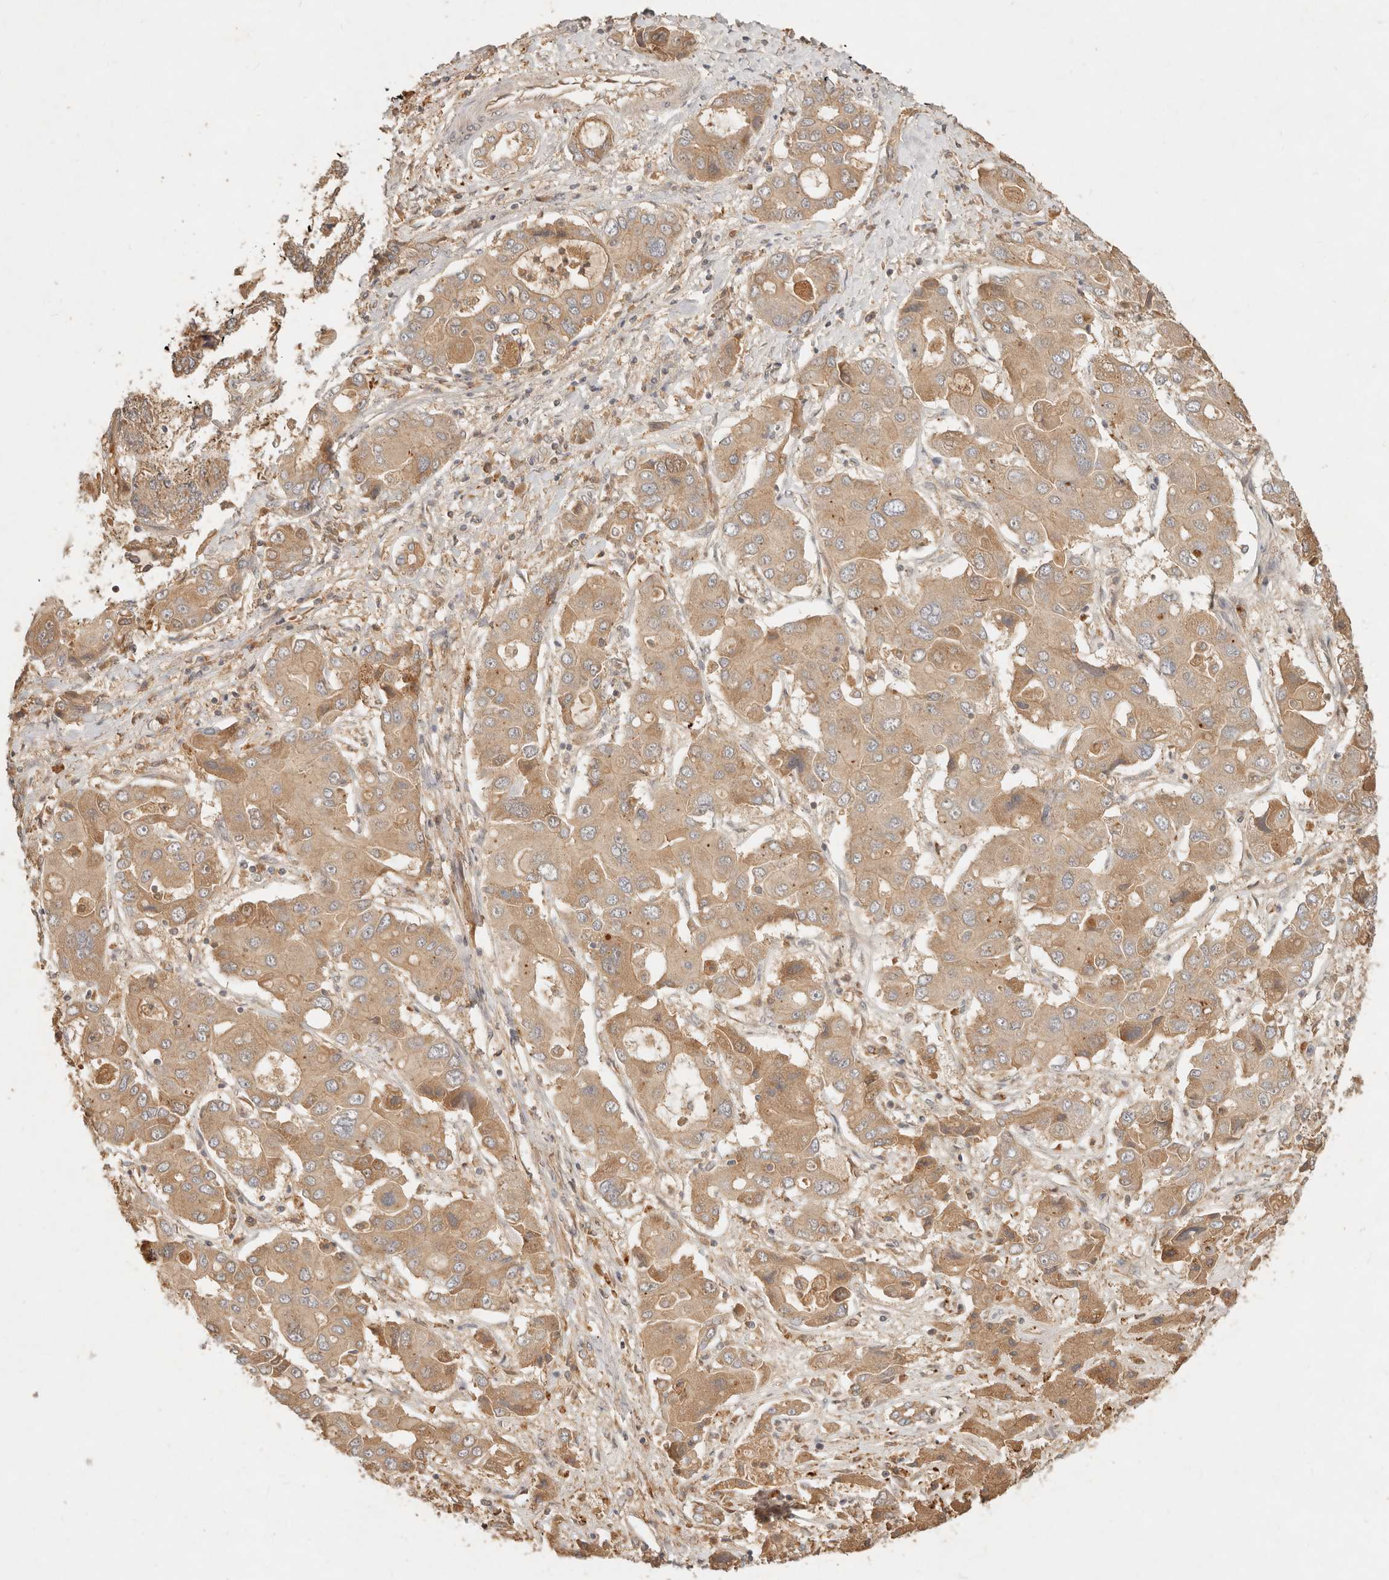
{"staining": {"intensity": "moderate", "quantity": ">75%", "location": "cytoplasmic/membranous"}, "tissue": "liver cancer", "cell_type": "Tumor cells", "image_type": "cancer", "snomed": [{"axis": "morphology", "description": "Cholangiocarcinoma"}, {"axis": "topography", "description": "Liver"}], "caption": "Protein staining exhibits moderate cytoplasmic/membranous staining in about >75% of tumor cells in liver cholangiocarcinoma.", "gene": "FREM2", "patient": {"sex": "male", "age": 67}}